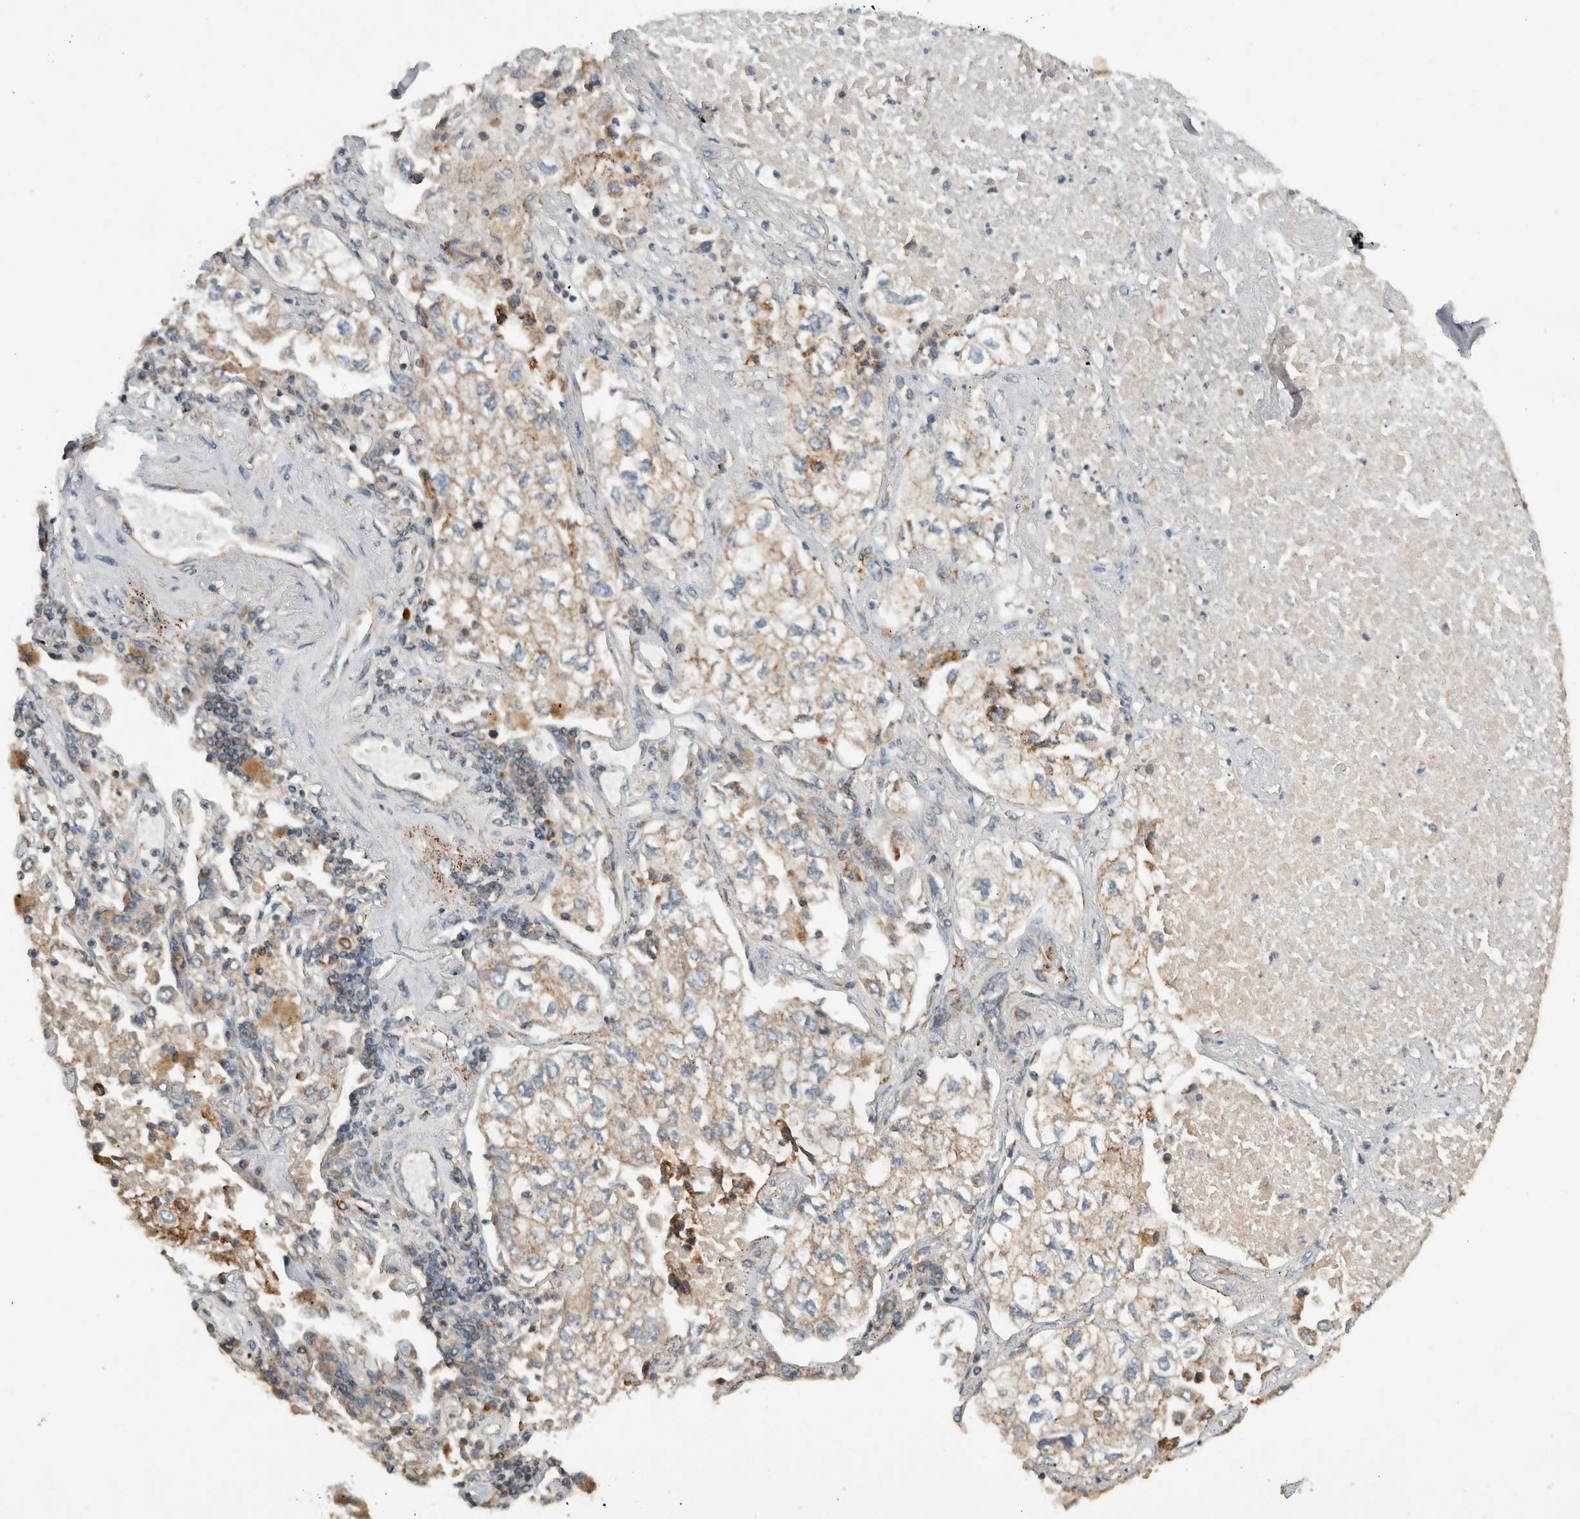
{"staining": {"intensity": "weak", "quantity": ">75%", "location": "cytoplasmic/membranous"}, "tissue": "lung cancer", "cell_type": "Tumor cells", "image_type": "cancer", "snomed": [{"axis": "morphology", "description": "Adenocarcinoma, NOS"}, {"axis": "topography", "description": "Lung"}], "caption": "A low amount of weak cytoplasmic/membranous positivity is present in about >75% of tumor cells in lung cancer tissue.", "gene": "AMPD1", "patient": {"sex": "male", "age": 63}}